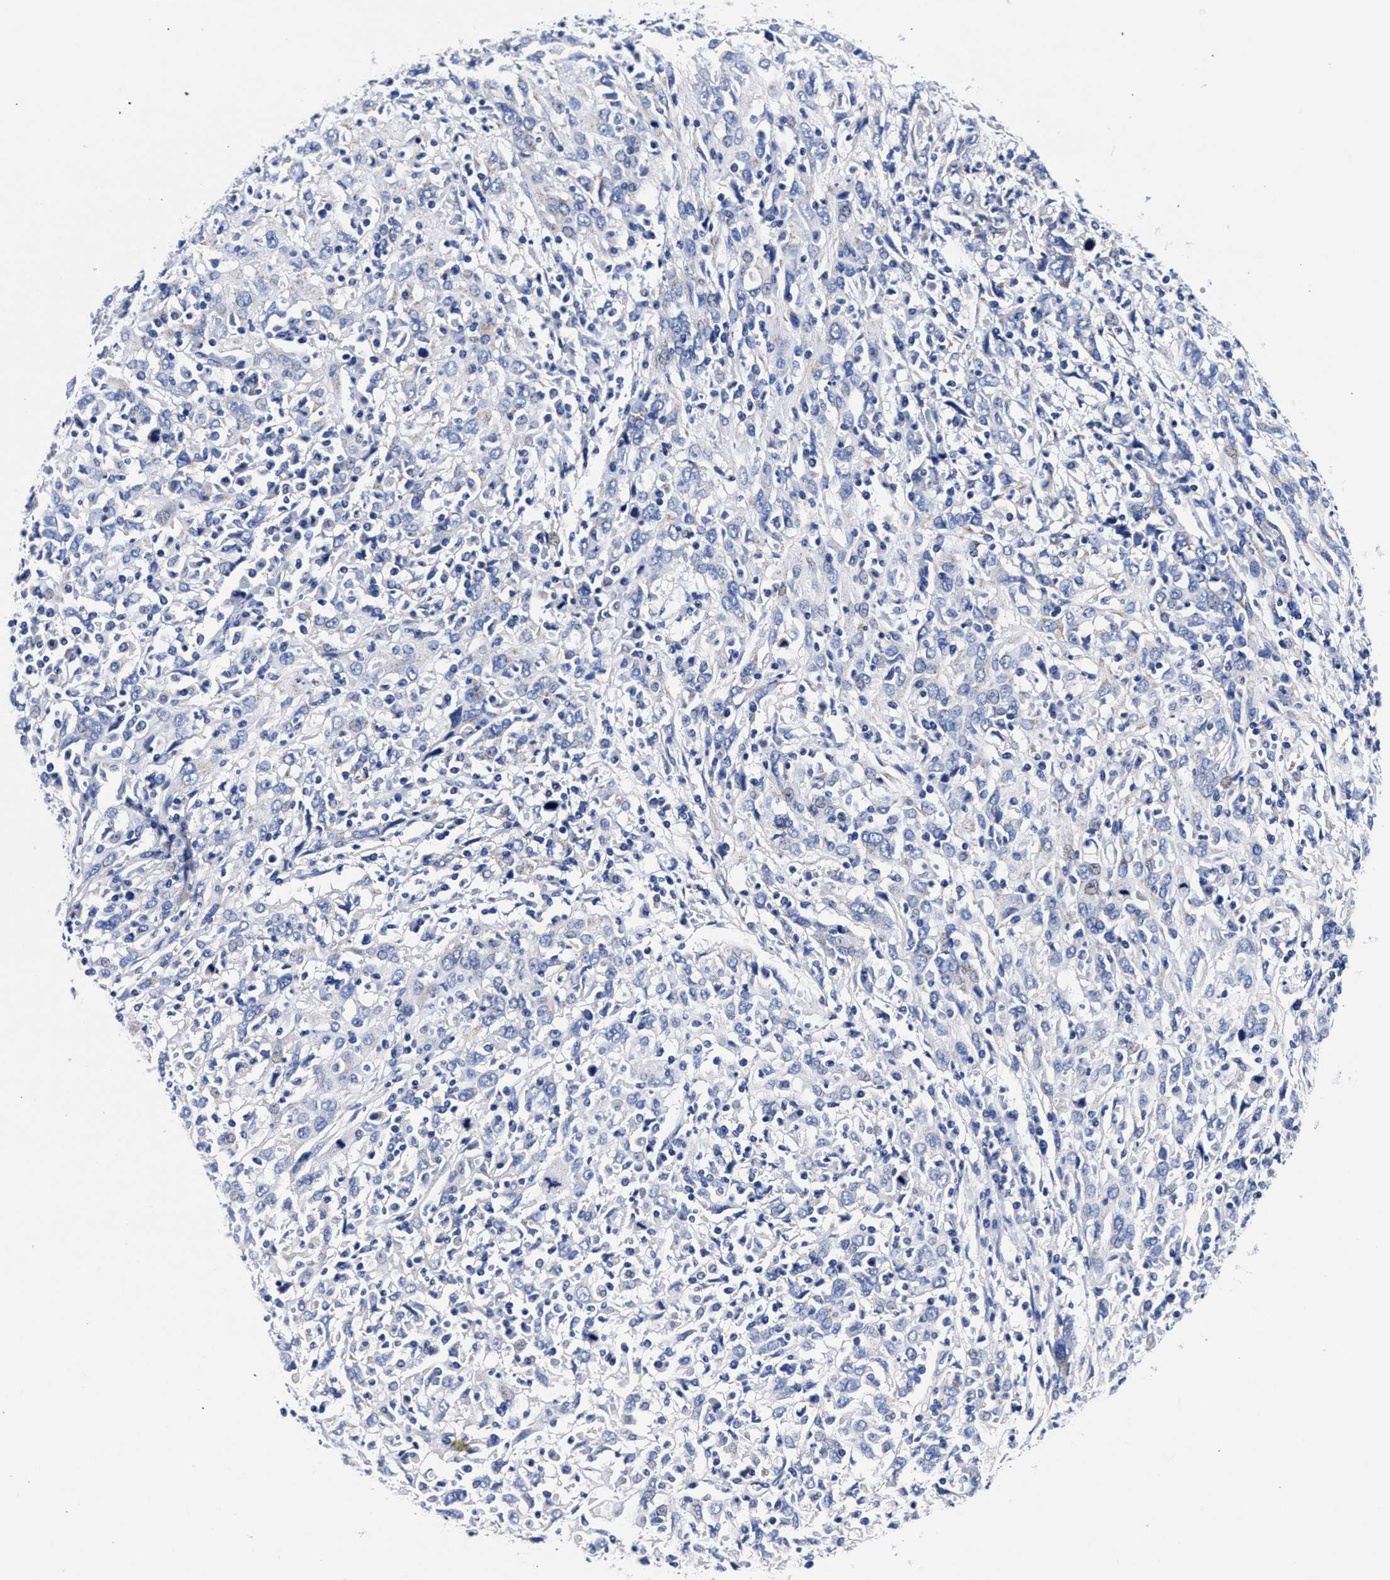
{"staining": {"intensity": "negative", "quantity": "none", "location": "none"}, "tissue": "cervical cancer", "cell_type": "Tumor cells", "image_type": "cancer", "snomed": [{"axis": "morphology", "description": "Squamous cell carcinoma, NOS"}, {"axis": "topography", "description": "Cervix"}], "caption": "Micrograph shows no significant protein expression in tumor cells of cervical squamous cell carcinoma.", "gene": "RAB3B", "patient": {"sex": "female", "age": 46}}